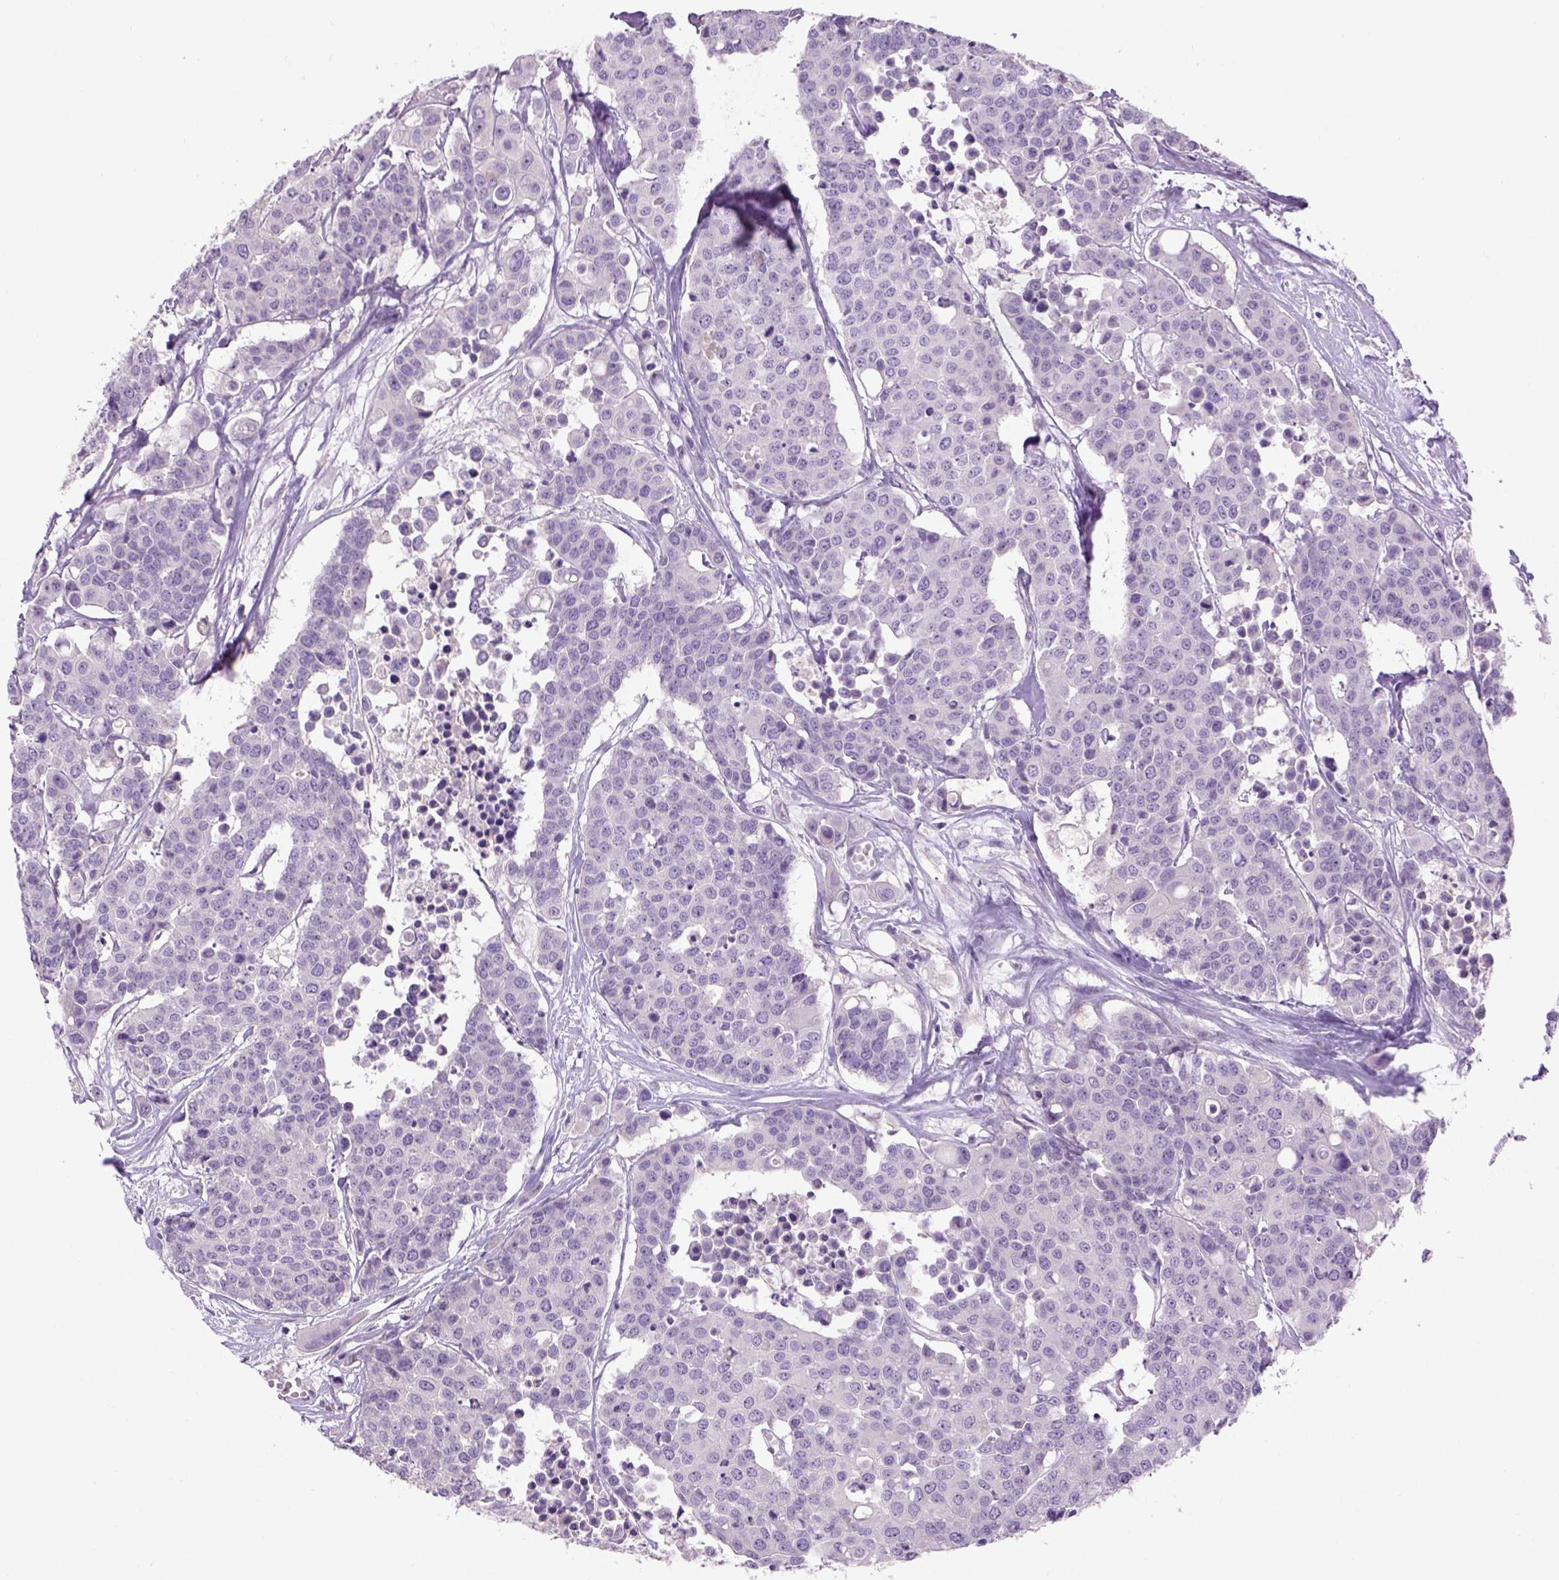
{"staining": {"intensity": "negative", "quantity": "none", "location": "none"}, "tissue": "carcinoid", "cell_type": "Tumor cells", "image_type": "cancer", "snomed": [{"axis": "morphology", "description": "Carcinoid, malignant, NOS"}, {"axis": "topography", "description": "Colon"}], "caption": "High magnification brightfield microscopy of carcinoid (malignant) stained with DAB (brown) and counterstained with hematoxylin (blue): tumor cells show no significant expression.", "gene": "UTP4", "patient": {"sex": "male", "age": 81}}